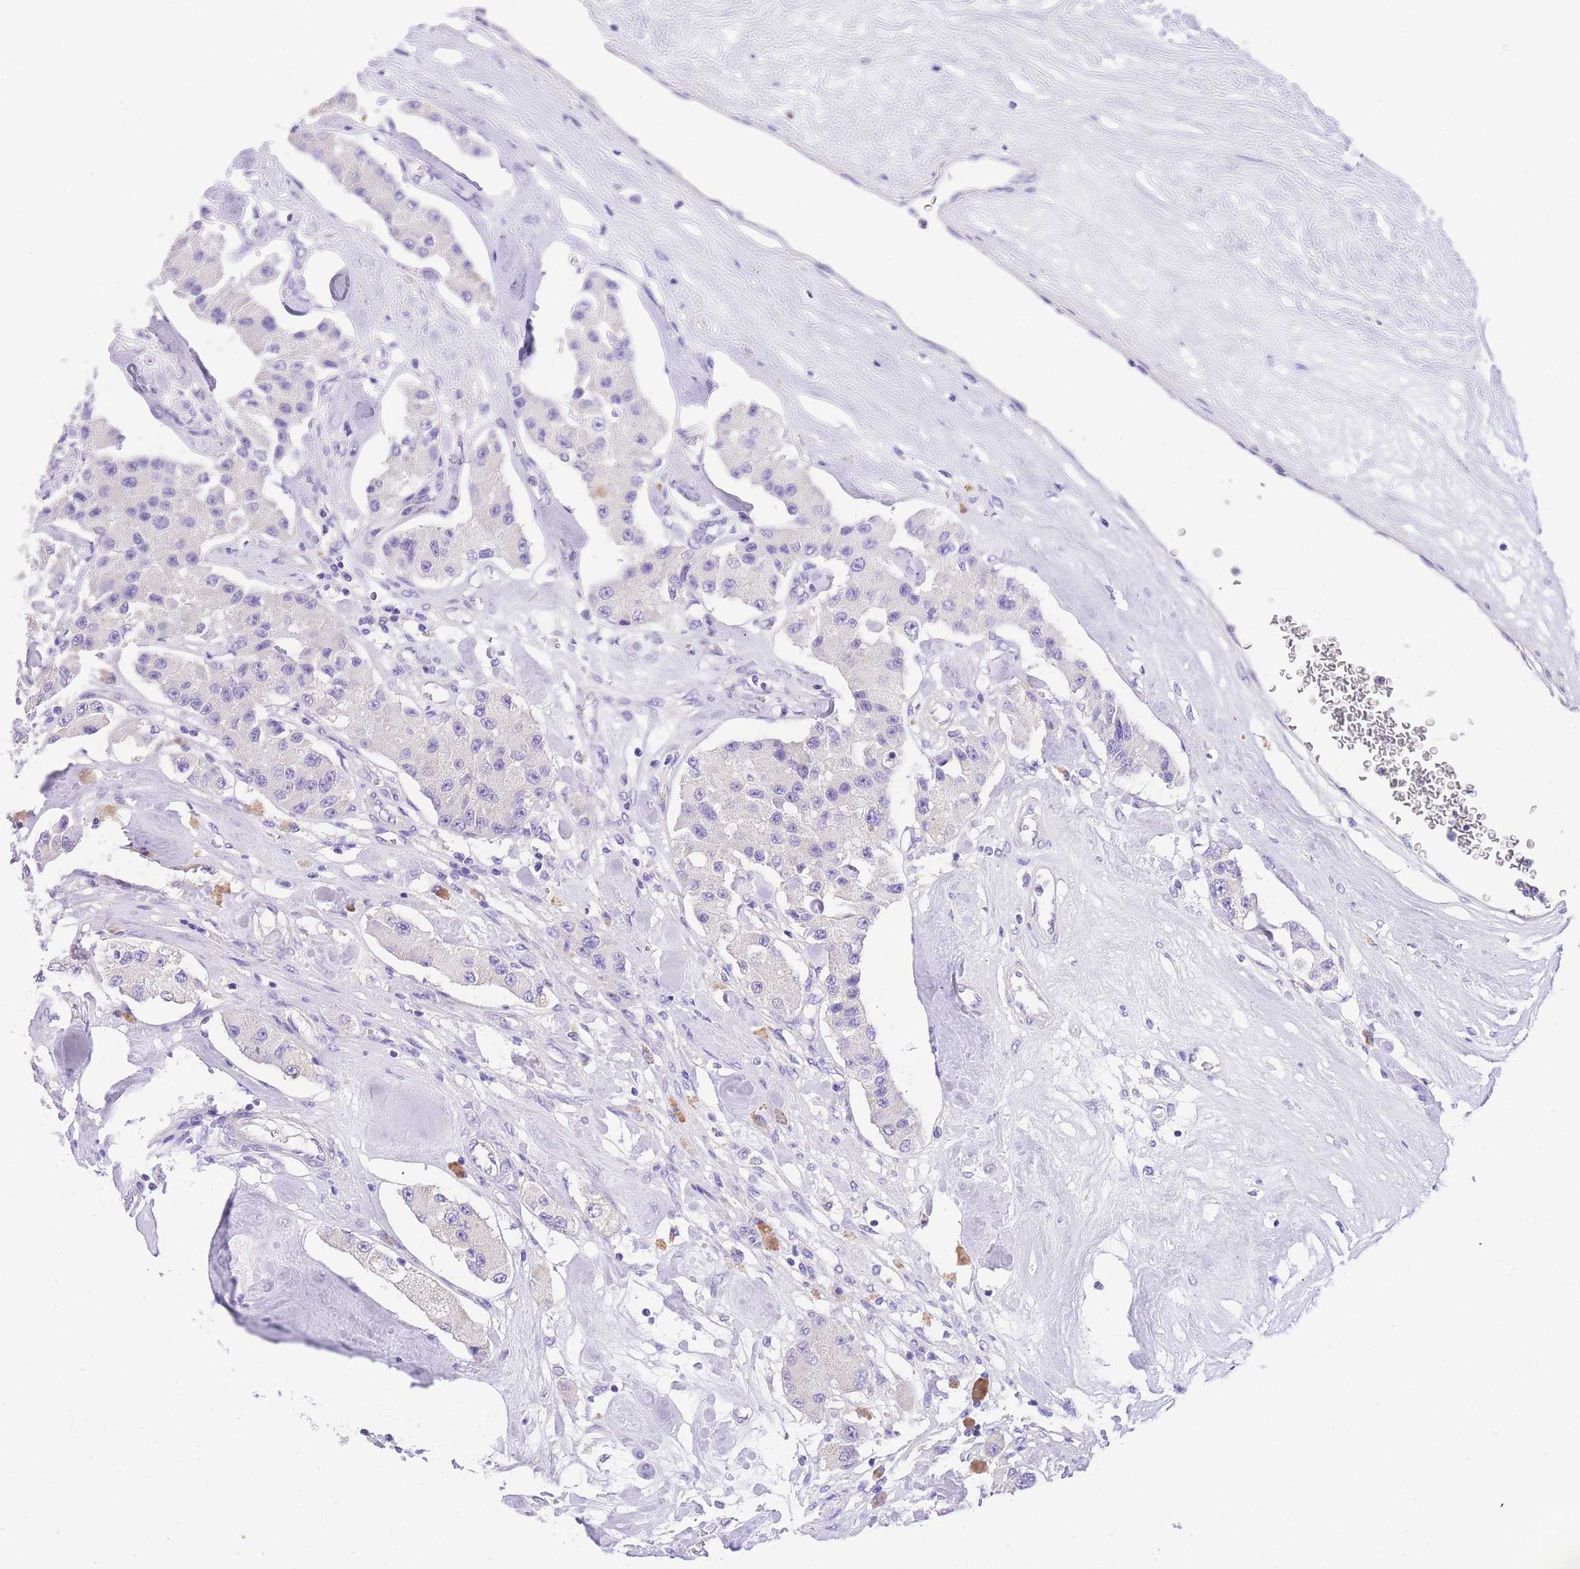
{"staining": {"intensity": "negative", "quantity": "none", "location": "none"}, "tissue": "carcinoid", "cell_type": "Tumor cells", "image_type": "cancer", "snomed": [{"axis": "morphology", "description": "Carcinoid, malignant, NOS"}, {"axis": "topography", "description": "Pancreas"}], "caption": "Immunohistochemical staining of human carcinoid exhibits no significant positivity in tumor cells.", "gene": "EPN2", "patient": {"sex": "male", "age": 41}}